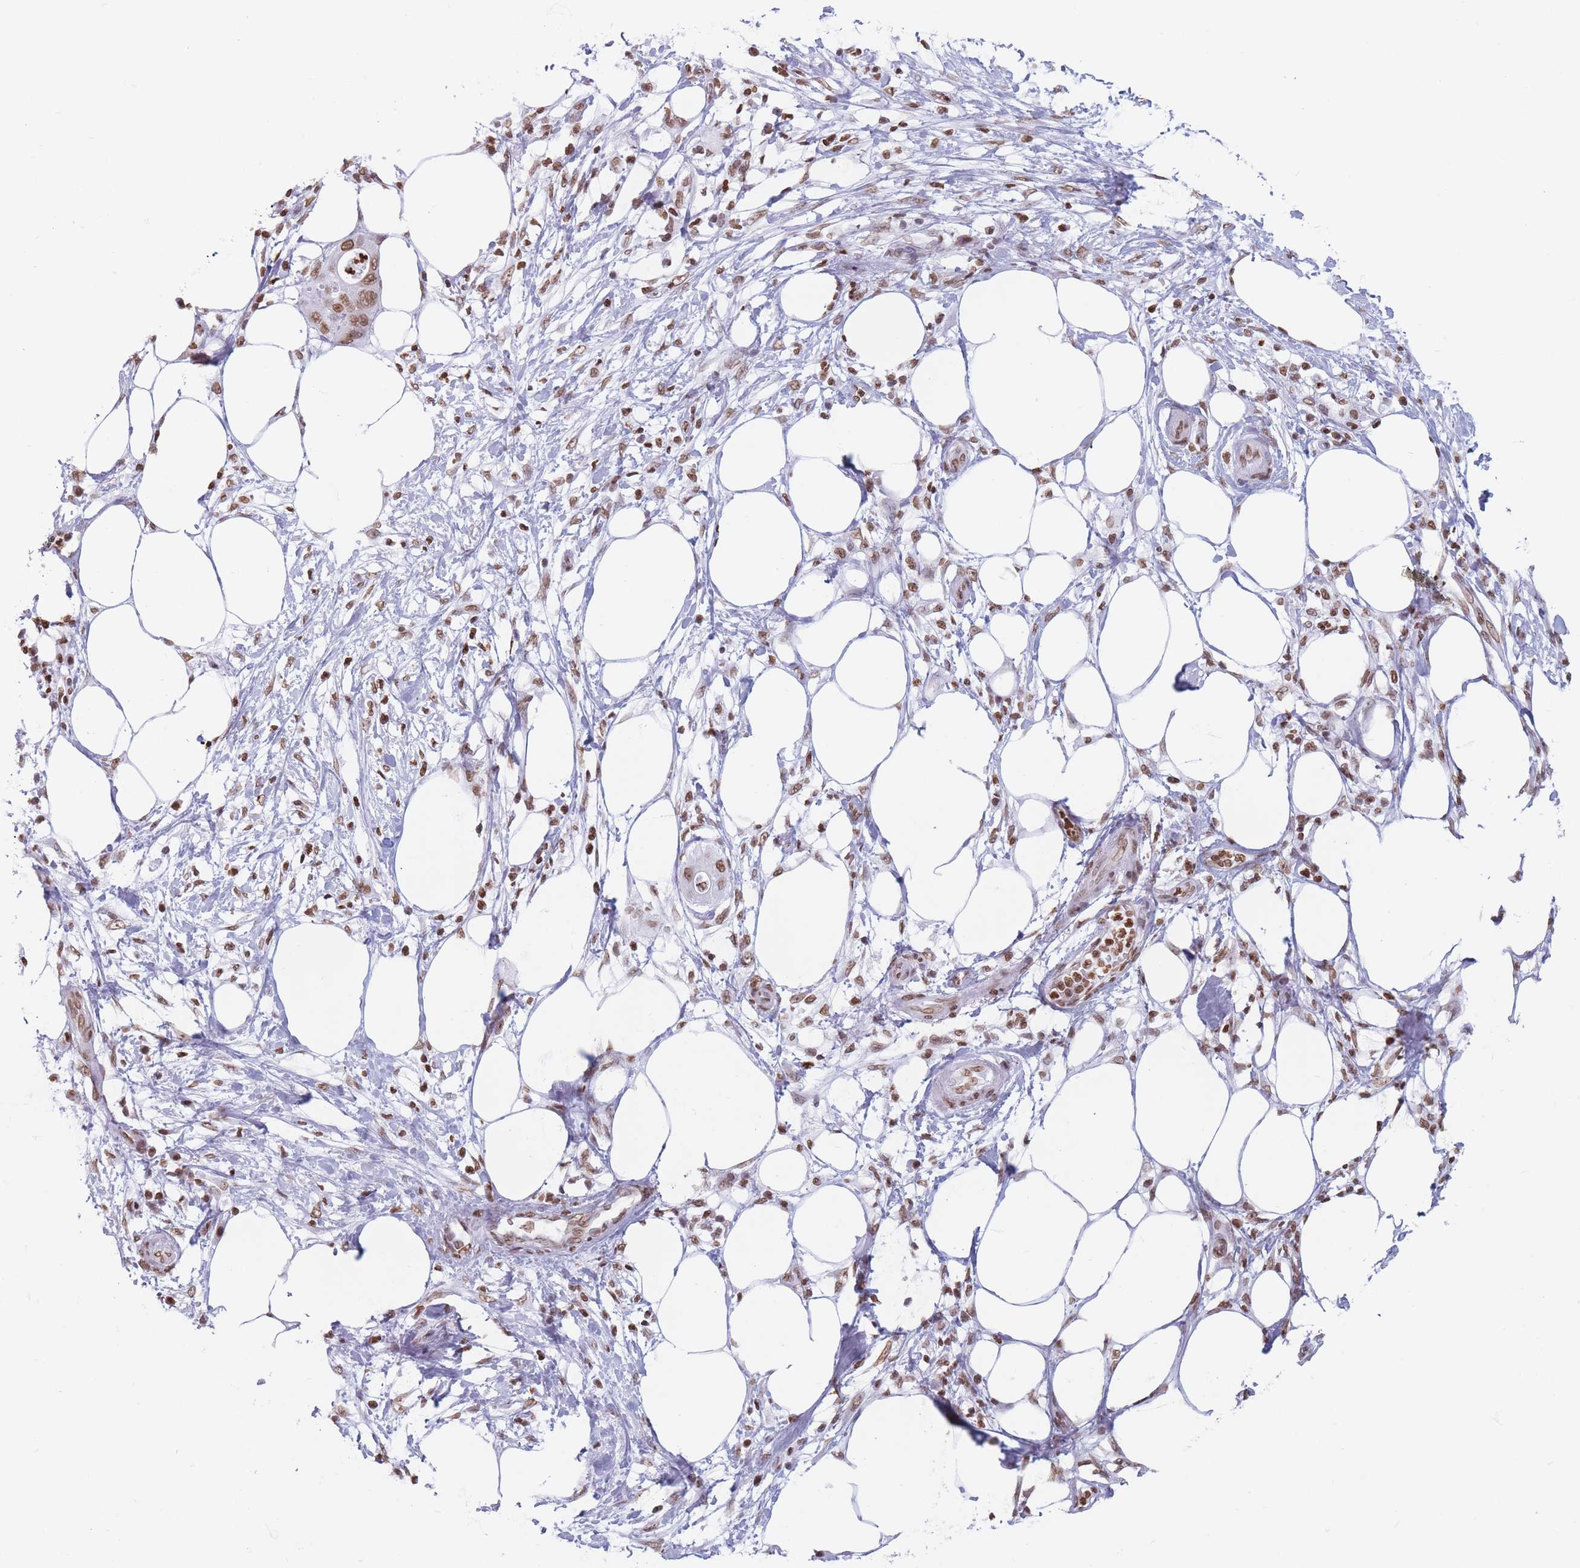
{"staining": {"intensity": "moderate", "quantity": ">75%", "location": "nuclear"}, "tissue": "pancreatic cancer", "cell_type": "Tumor cells", "image_type": "cancer", "snomed": [{"axis": "morphology", "description": "Adenocarcinoma, NOS"}, {"axis": "topography", "description": "Pancreas"}], "caption": "Adenocarcinoma (pancreatic) was stained to show a protein in brown. There is medium levels of moderate nuclear expression in approximately >75% of tumor cells.", "gene": "RYK", "patient": {"sex": "male", "age": 68}}